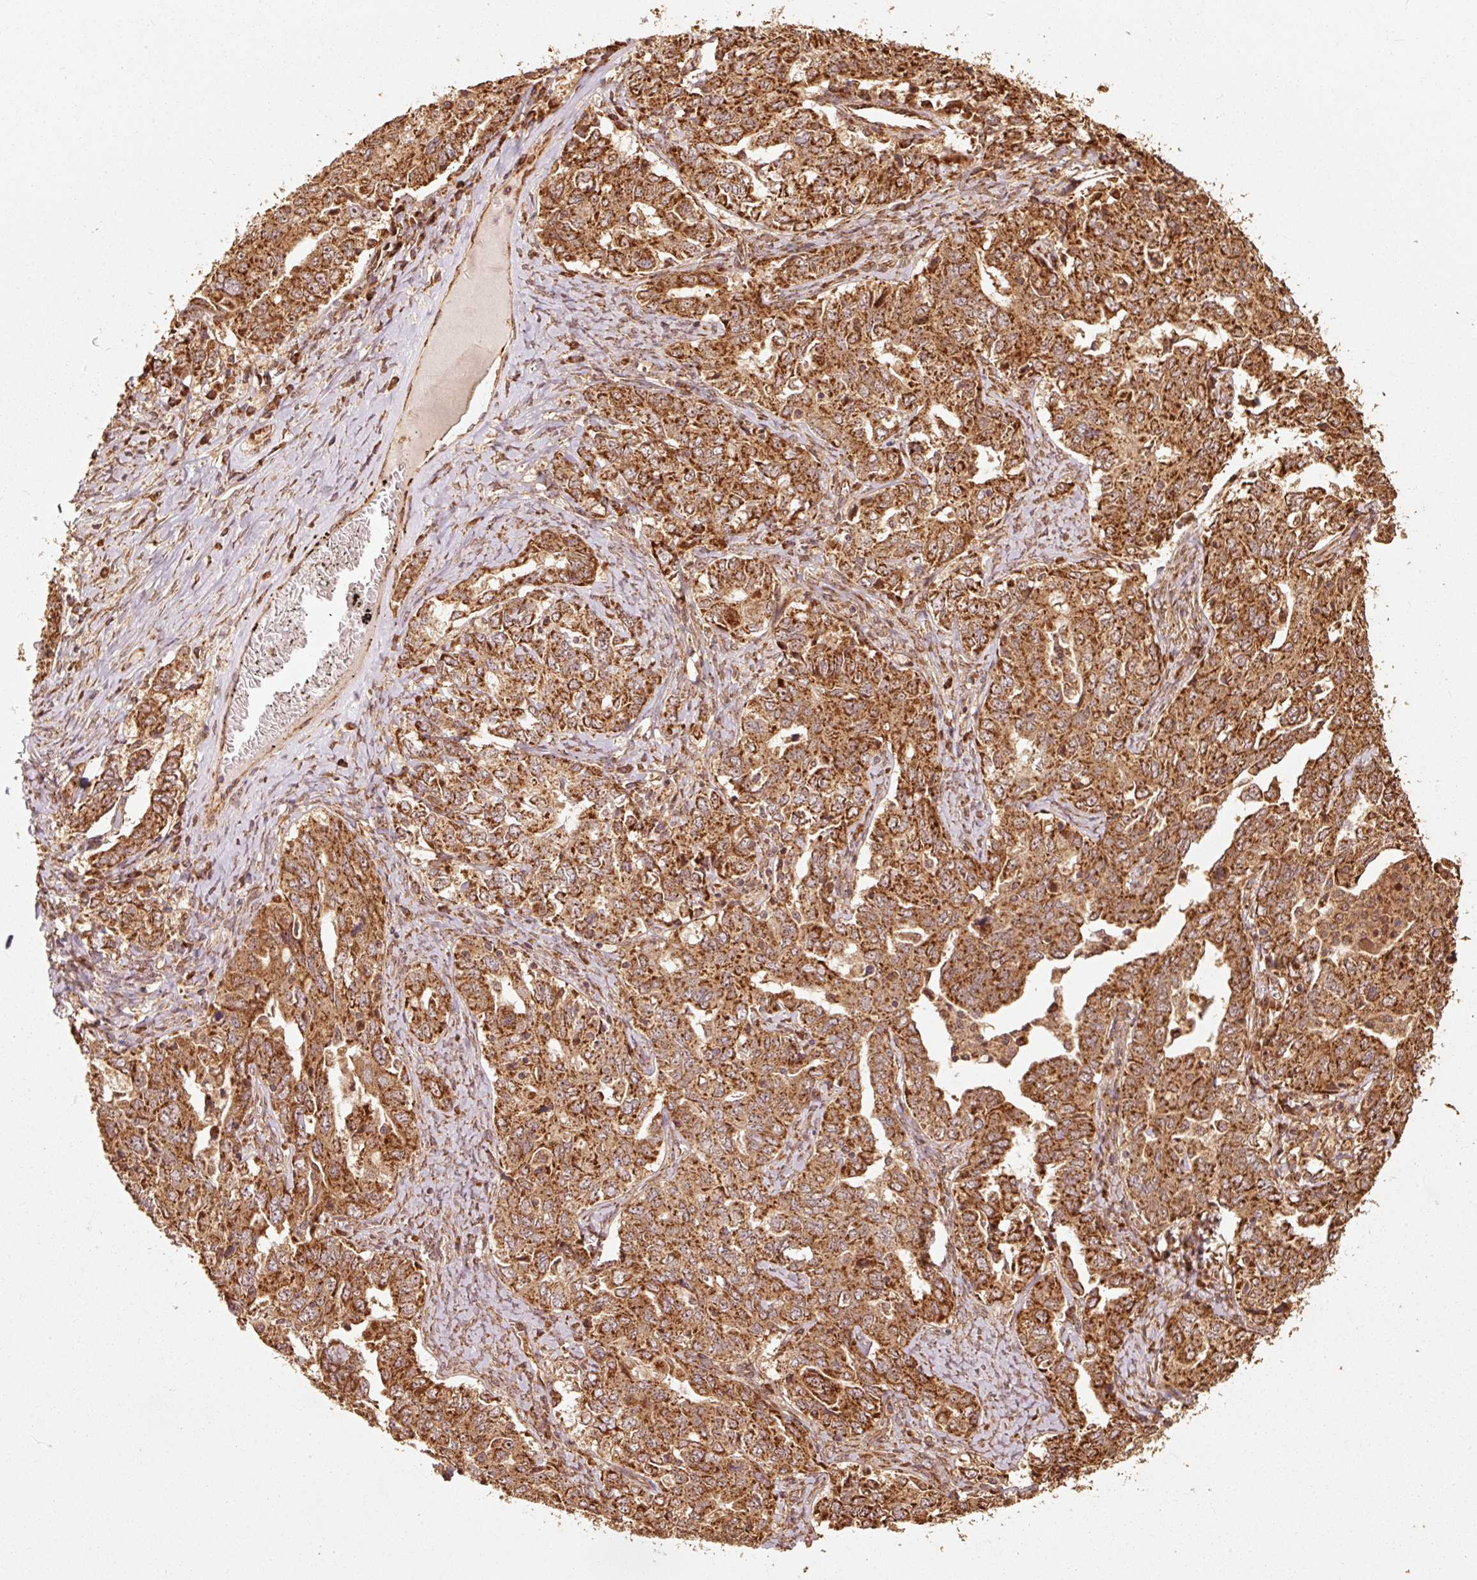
{"staining": {"intensity": "strong", "quantity": ">75%", "location": "cytoplasmic/membranous"}, "tissue": "ovarian cancer", "cell_type": "Tumor cells", "image_type": "cancer", "snomed": [{"axis": "morphology", "description": "Carcinoma, endometroid"}, {"axis": "topography", "description": "Ovary"}], "caption": "Strong cytoplasmic/membranous expression is identified in approximately >75% of tumor cells in ovarian cancer.", "gene": "MRPL16", "patient": {"sex": "female", "age": 62}}